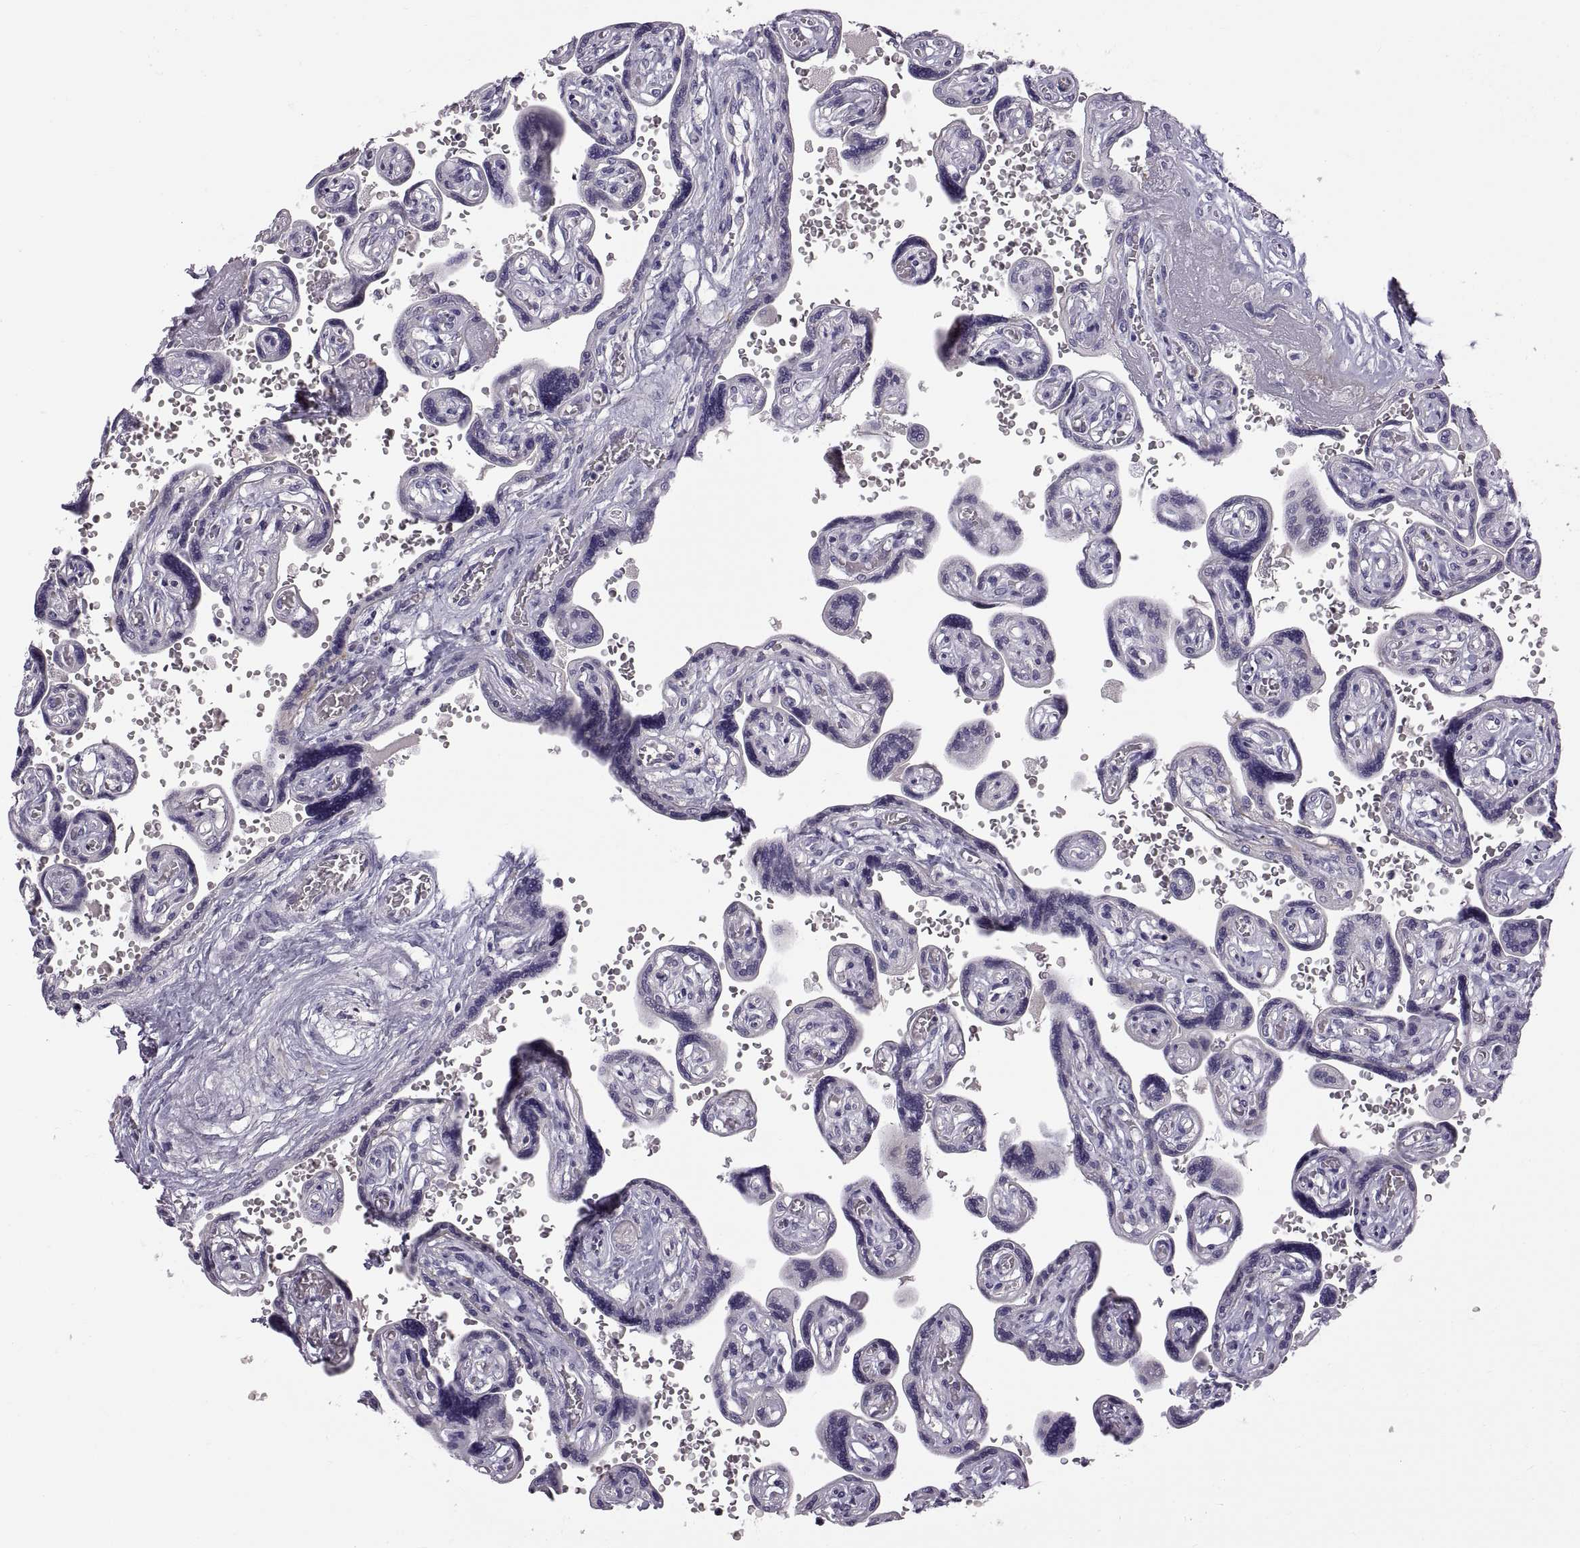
{"staining": {"intensity": "negative", "quantity": "none", "location": "none"}, "tissue": "placenta", "cell_type": "Decidual cells", "image_type": "normal", "snomed": [{"axis": "morphology", "description": "Normal tissue, NOS"}, {"axis": "topography", "description": "Placenta"}], "caption": "High magnification brightfield microscopy of normal placenta stained with DAB (3,3'-diaminobenzidine) (brown) and counterstained with hematoxylin (blue): decidual cells show no significant staining.", "gene": "WFDC8", "patient": {"sex": "female", "age": 32}}